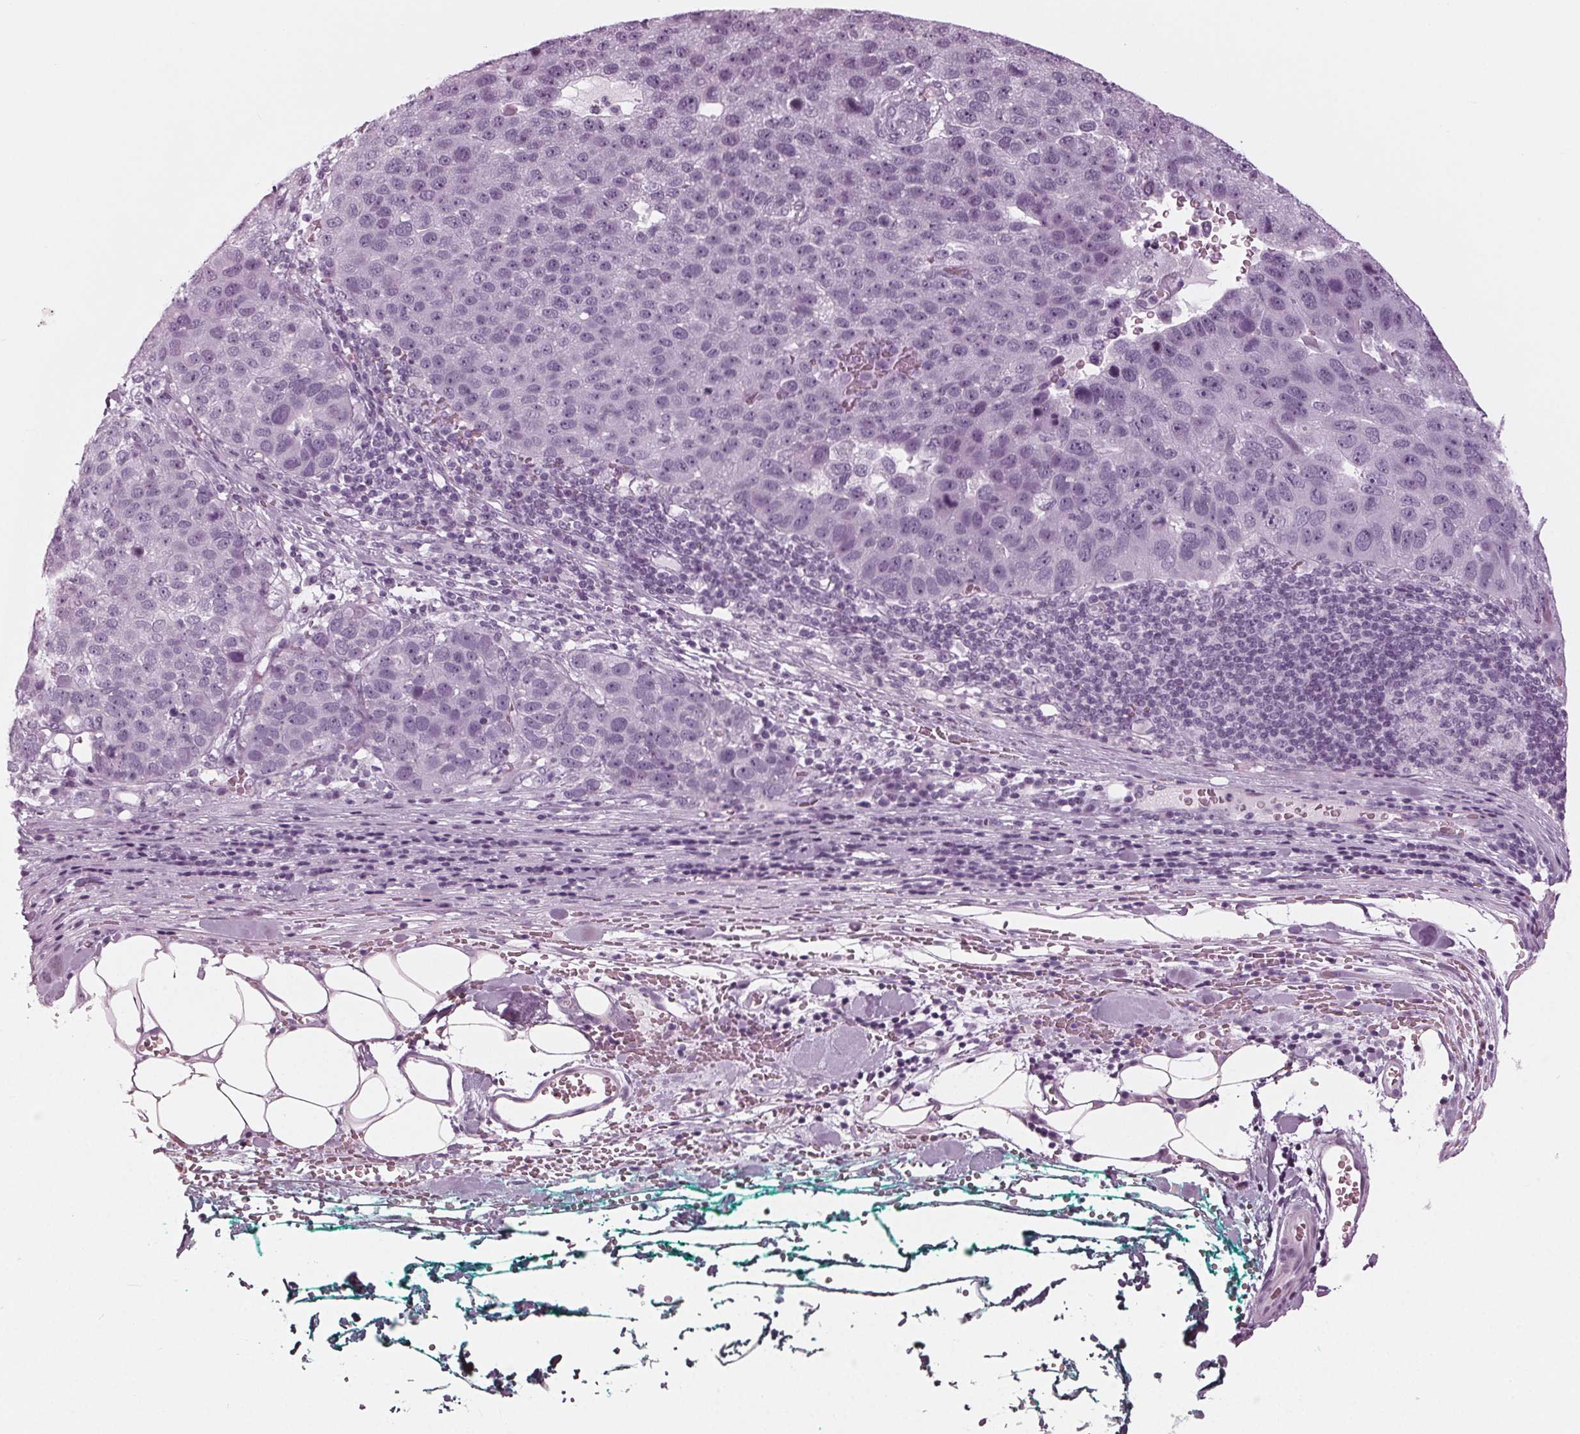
{"staining": {"intensity": "negative", "quantity": "none", "location": "none"}, "tissue": "pancreatic cancer", "cell_type": "Tumor cells", "image_type": "cancer", "snomed": [{"axis": "morphology", "description": "Adenocarcinoma, NOS"}, {"axis": "topography", "description": "Pancreas"}], "caption": "Pancreatic adenocarcinoma stained for a protein using IHC displays no positivity tumor cells.", "gene": "KRT28", "patient": {"sex": "female", "age": 61}}